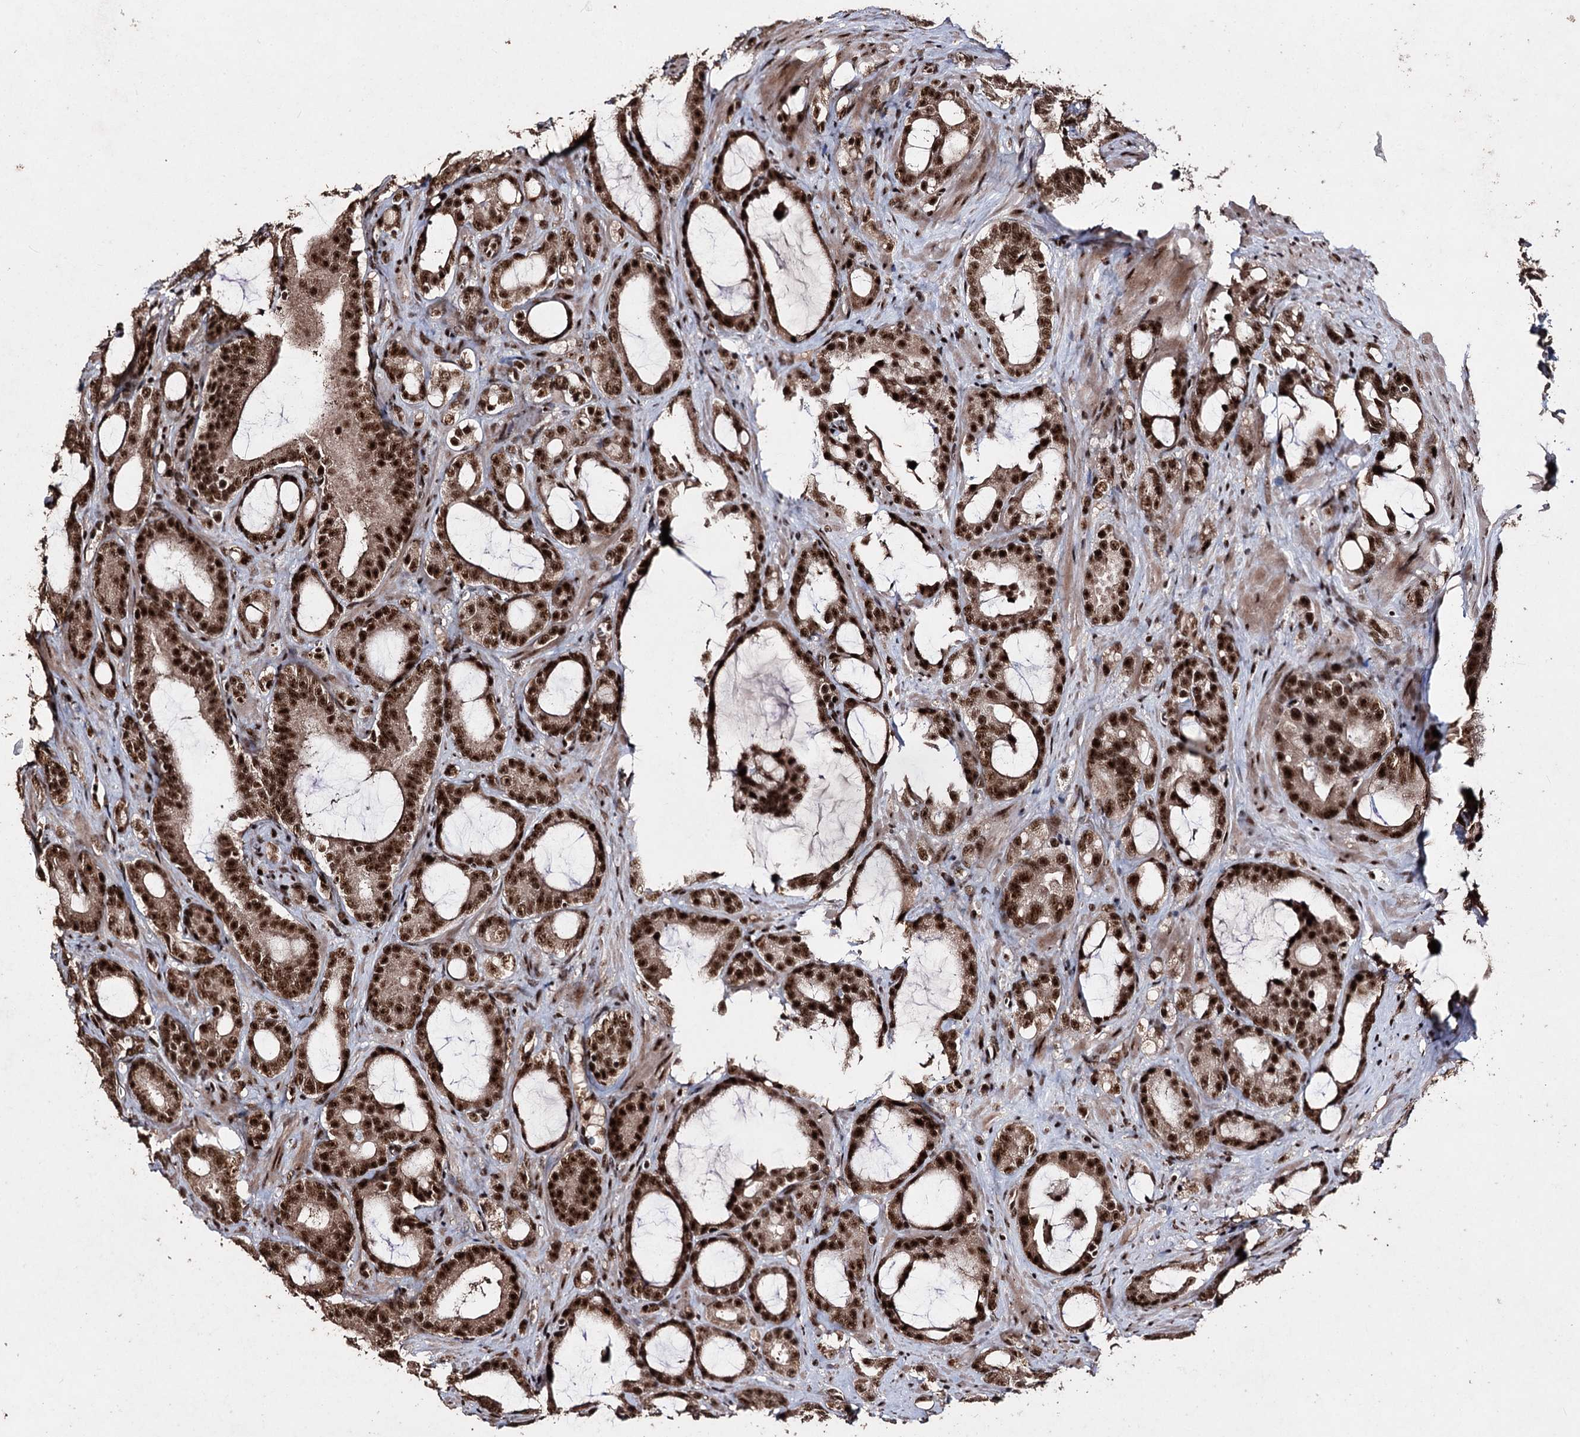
{"staining": {"intensity": "strong", "quantity": ">75%", "location": "nuclear"}, "tissue": "prostate cancer", "cell_type": "Tumor cells", "image_type": "cancer", "snomed": [{"axis": "morphology", "description": "Adenocarcinoma, High grade"}, {"axis": "topography", "description": "Prostate"}], "caption": "About >75% of tumor cells in prostate adenocarcinoma (high-grade) demonstrate strong nuclear protein expression as visualized by brown immunohistochemical staining.", "gene": "U2SURP", "patient": {"sex": "male", "age": 72}}